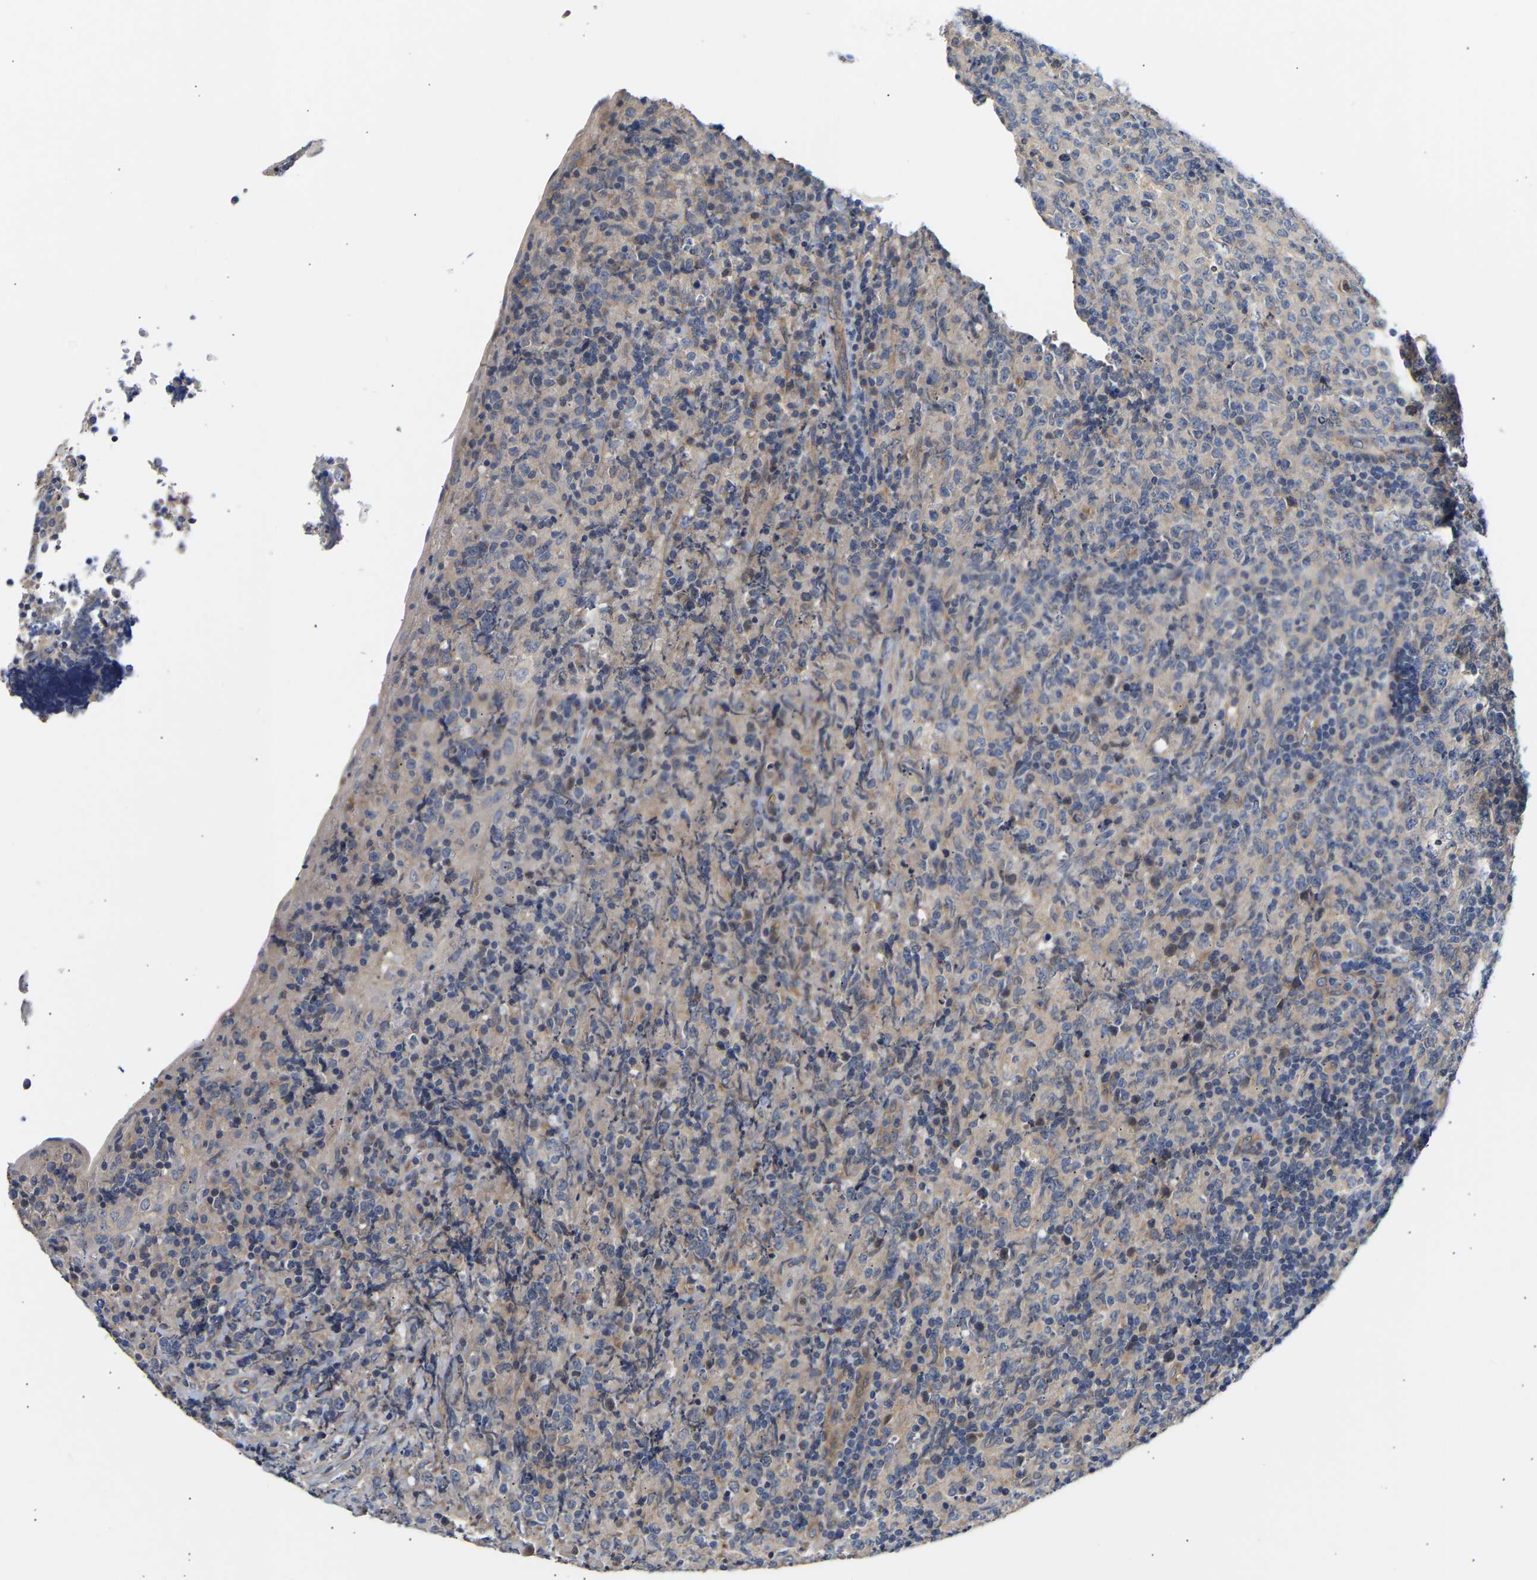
{"staining": {"intensity": "negative", "quantity": "none", "location": "none"}, "tissue": "lymphoma", "cell_type": "Tumor cells", "image_type": "cancer", "snomed": [{"axis": "morphology", "description": "Malignant lymphoma, non-Hodgkin's type, High grade"}, {"axis": "topography", "description": "Tonsil"}], "caption": "The immunohistochemistry (IHC) histopathology image has no significant staining in tumor cells of lymphoma tissue. (Immunohistochemistry (ihc), brightfield microscopy, high magnification).", "gene": "KASH5", "patient": {"sex": "female", "age": 36}}